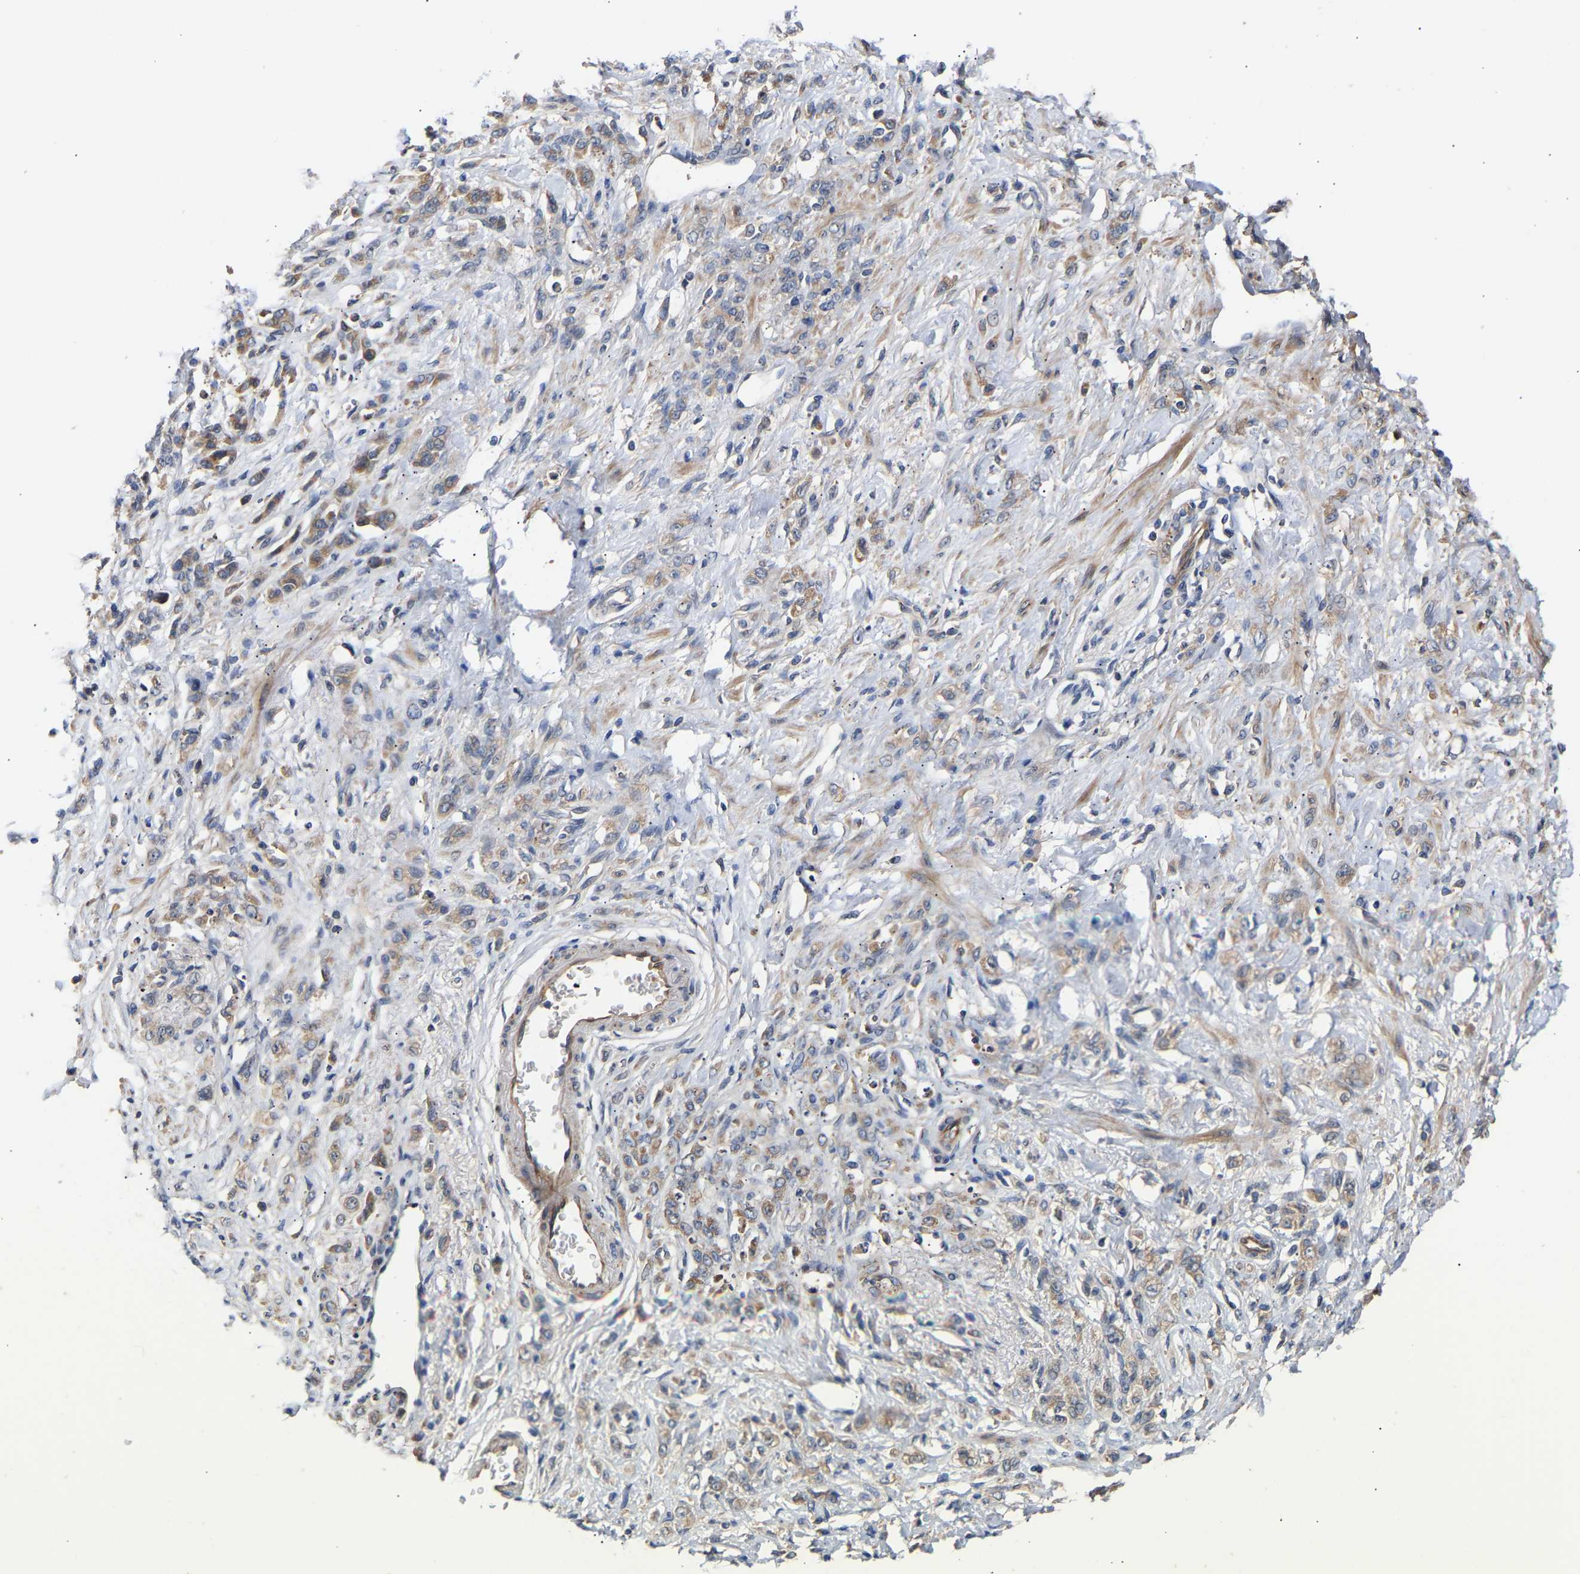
{"staining": {"intensity": "weak", "quantity": "<25%", "location": "cytoplasmic/membranous"}, "tissue": "stomach cancer", "cell_type": "Tumor cells", "image_type": "cancer", "snomed": [{"axis": "morphology", "description": "Normal tissue, NOS"}, {"axis": "morphology", "description": "Adenocarcinoma, NOS"}, {"axis": "topography", "description": "Stomach"}], "caption": "A photomicrograph of adenocarcinoma (stomach) stained for a protein shows no brown staining in tumor cells.", "gene": "KASH5", "patient": {"sex": "male", "age": 82}}